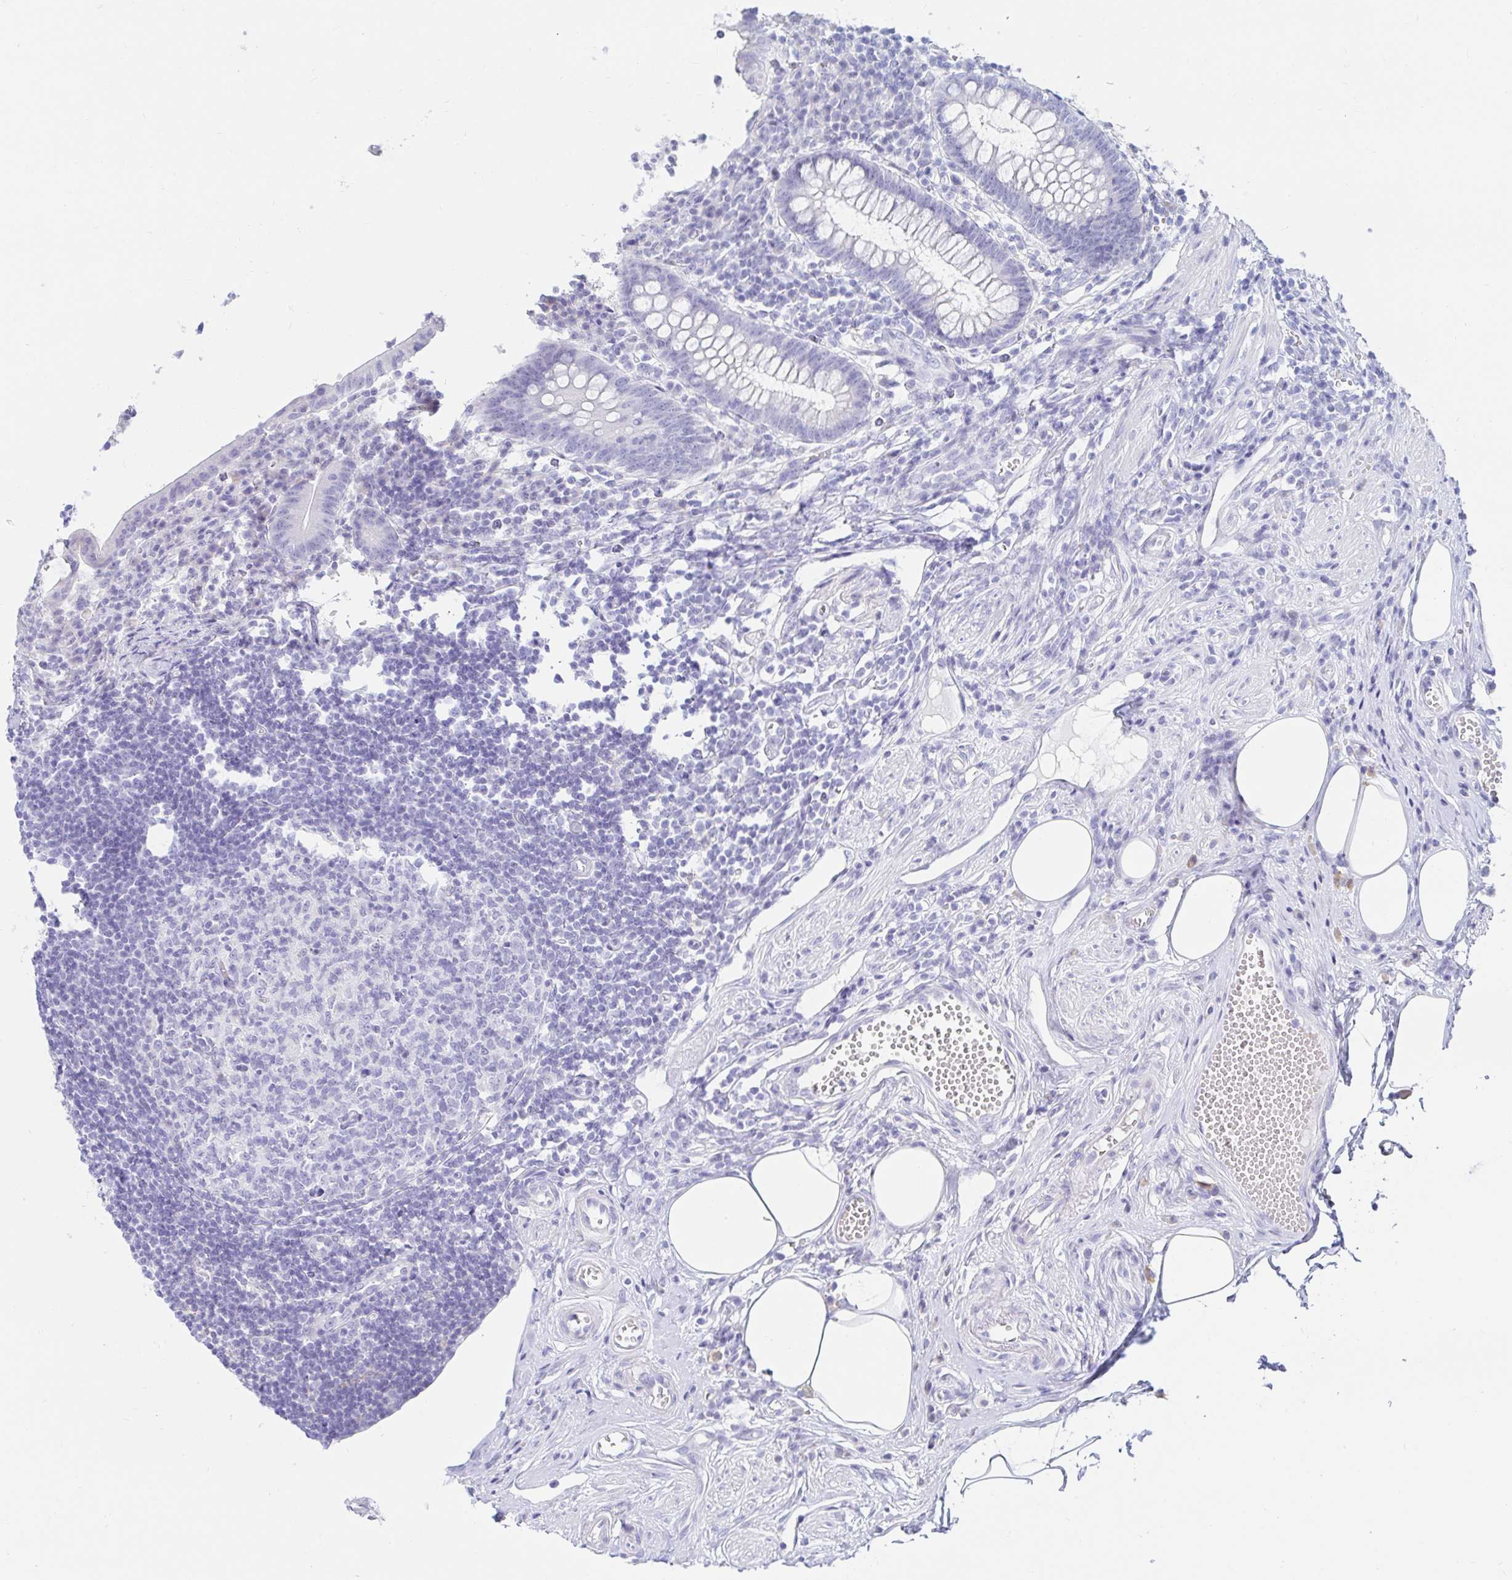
{"staining": {"intensity": "negative", "quantity": "none", "location": "none"}, "tissue": "appendix", "cell_type": "Glandular cells", "image_type": "normal", "snomed": [{"axis": "morphology", "description": "Normal tissue, NOS"}, {"axis": "topography", "description": "Appendix"}], "caption": "High magnification brightfield microscopy of normal appendix stained with DAB (brown) and counterstained with hematoxylin (blue): glandular cells show no significant staining. (Stains: DAB immunohistochemistry with hematoxylin counter stain, Microscopy: brightfield microscopy at high magnification).", "gene": "C4orf17", "patient": {"sex": "female", "age": 56}}